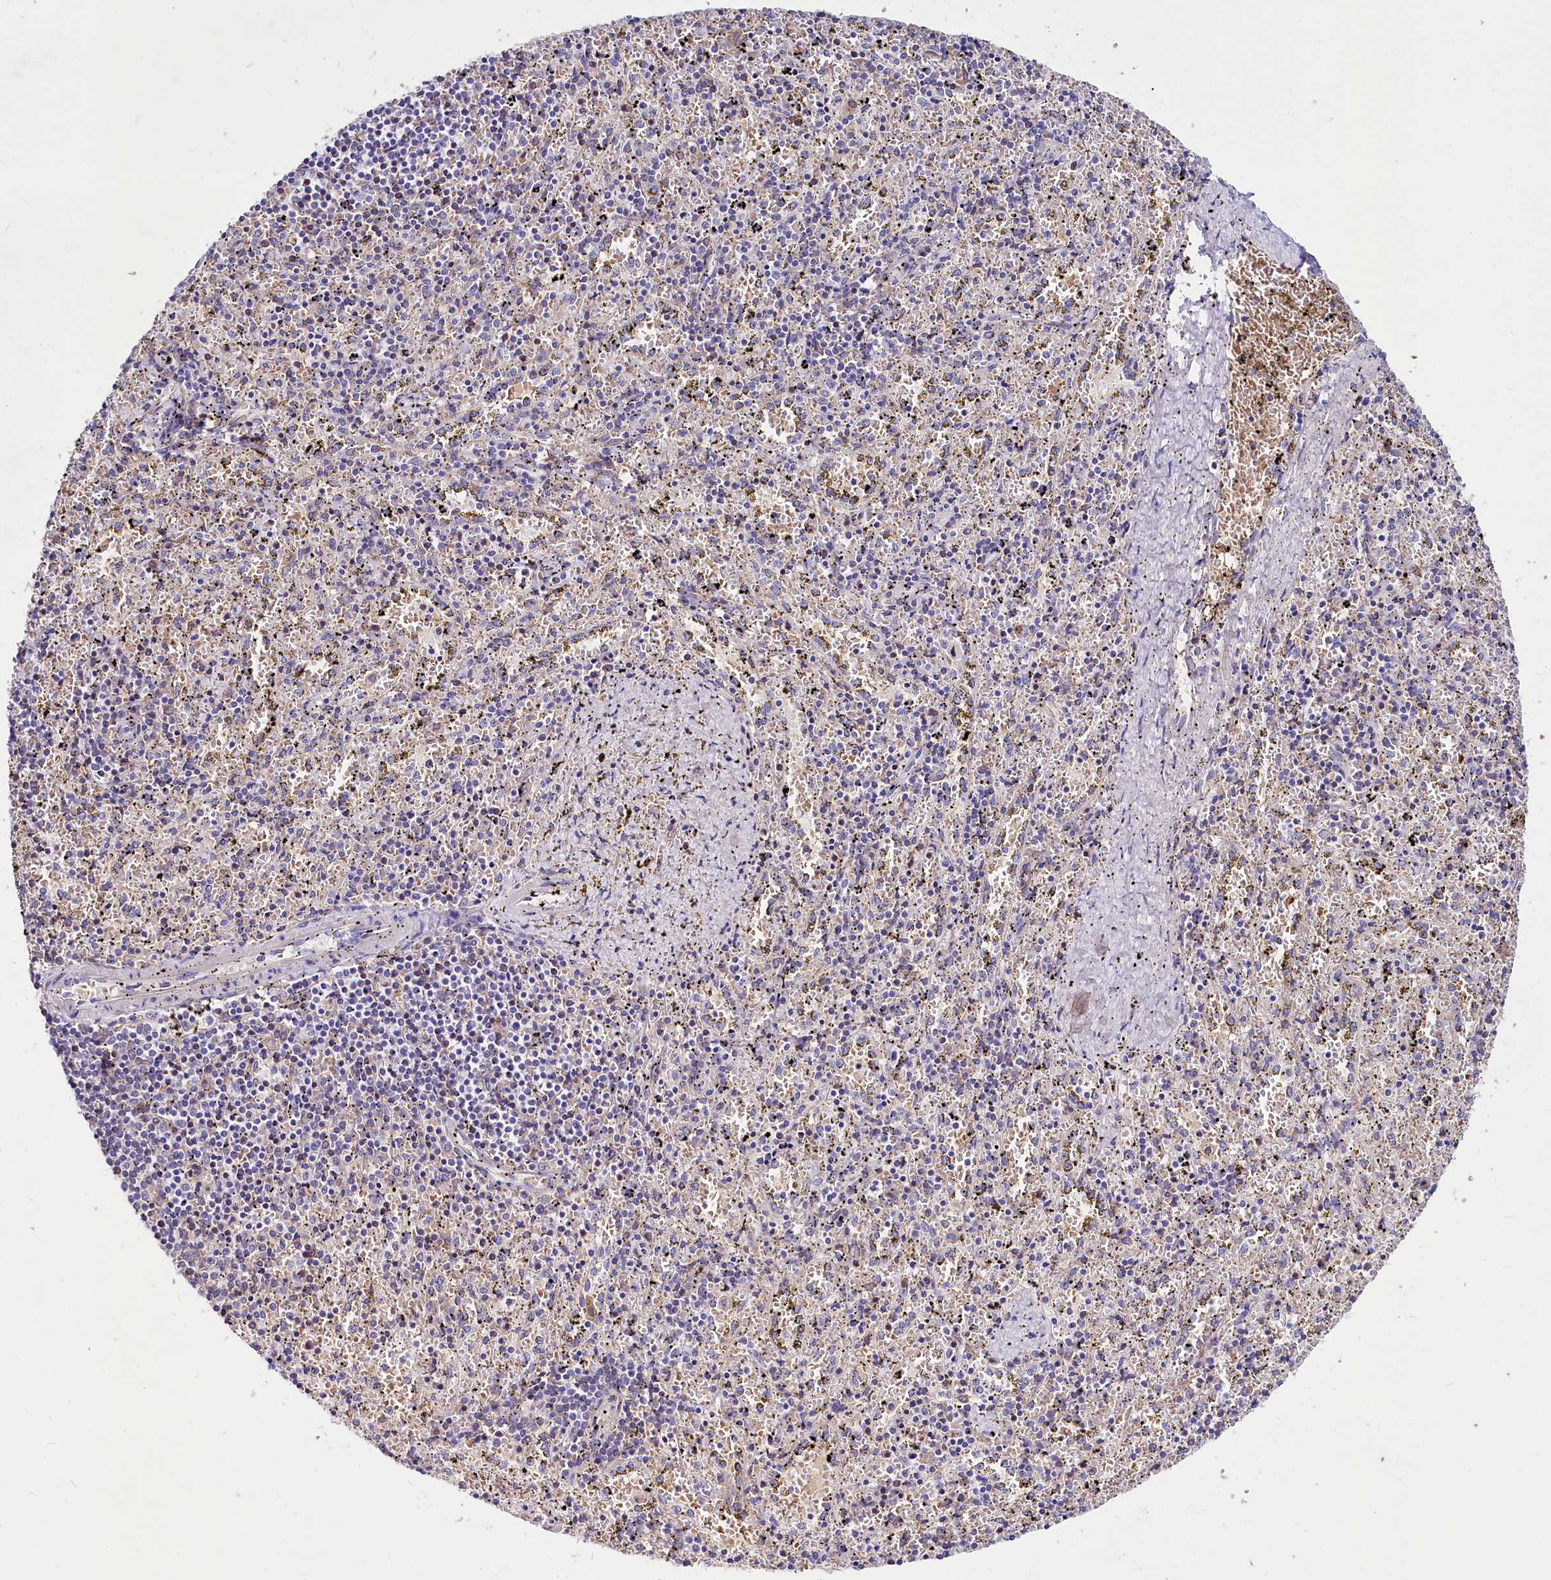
{"staining": {"intensity": "negative", "quantity": "none", "location": "none"}, "tissue": "spleen", "cell_type": "Cells in red pulp", "image_type": "normal", "snomed": [{"axis": "morphology", "description": "Normal tissue, NOS"}, {"axis": "topography", "description": "Spleen"}], "caption": "Immunohistochemistry micrograph of normal human spleen stained for a protein (brown), which exhibits no staining in cells in red pulp.", "gene": "ABHD5", "patient": {"sex": "male", "age": 11}}